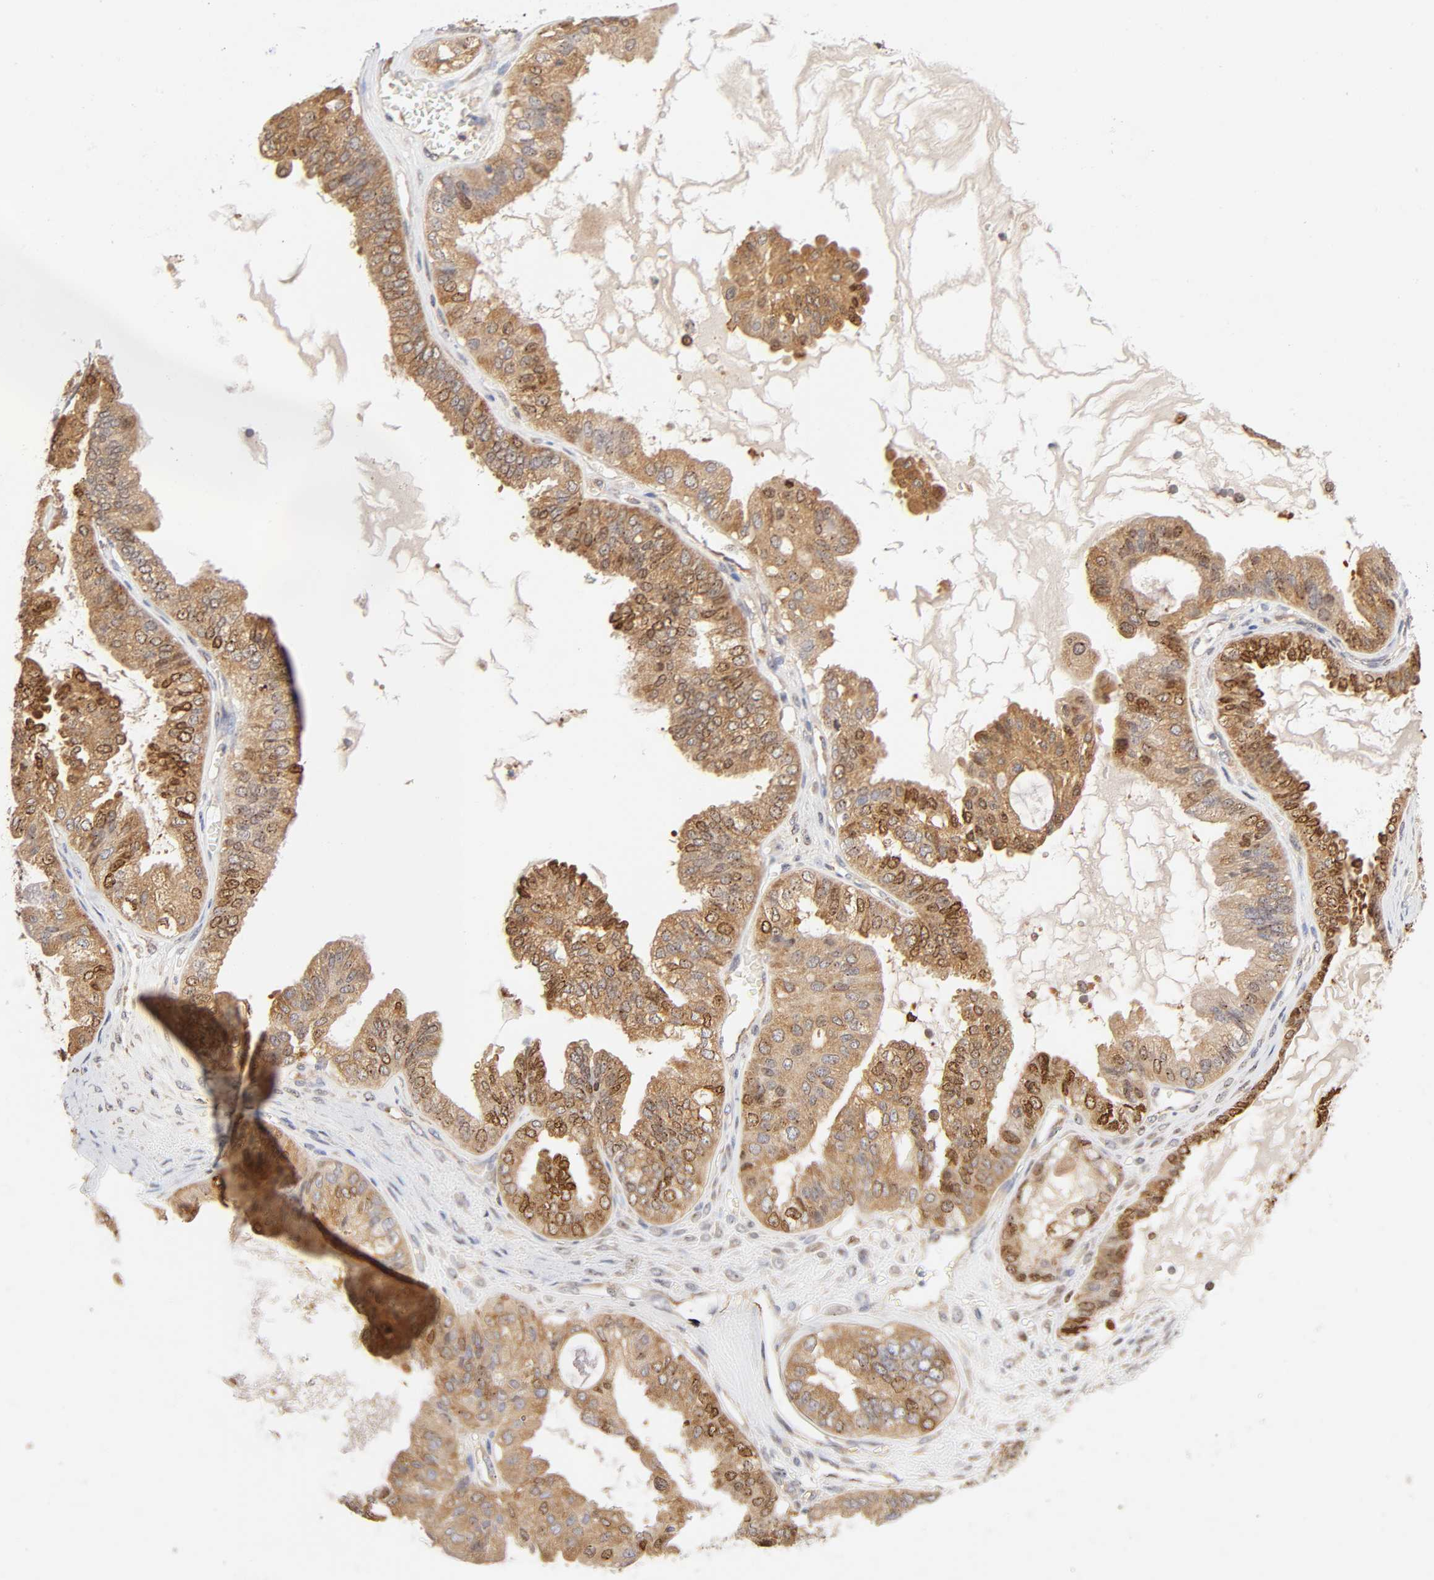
{"staining": {"intensity": "moderate", "quantity": ">75%", "location": "cytoplasmic/membranous,nuclear"}, "tissue": "ovarian cancer", "cell_type": "Tumor cells", "image_type": "cancer", "snomed": [{"axis": "morphology", "description": "Carcinoma, NOS"}, {"axis": "morphology", "description": "Carcinoma, endometroid"}, {"axis": "topography", "description": "Ovary"}], "caption": "Ovarian cancer (endometroid carcinoma) was stained to show a protein in brown. There is medium levels of moderate cytoplasmic/membranous and nuclear staining in about >75% of tumor cells.", "gene": "PAFAH1B1", "patient": {"sex": "female", "age": 50}}